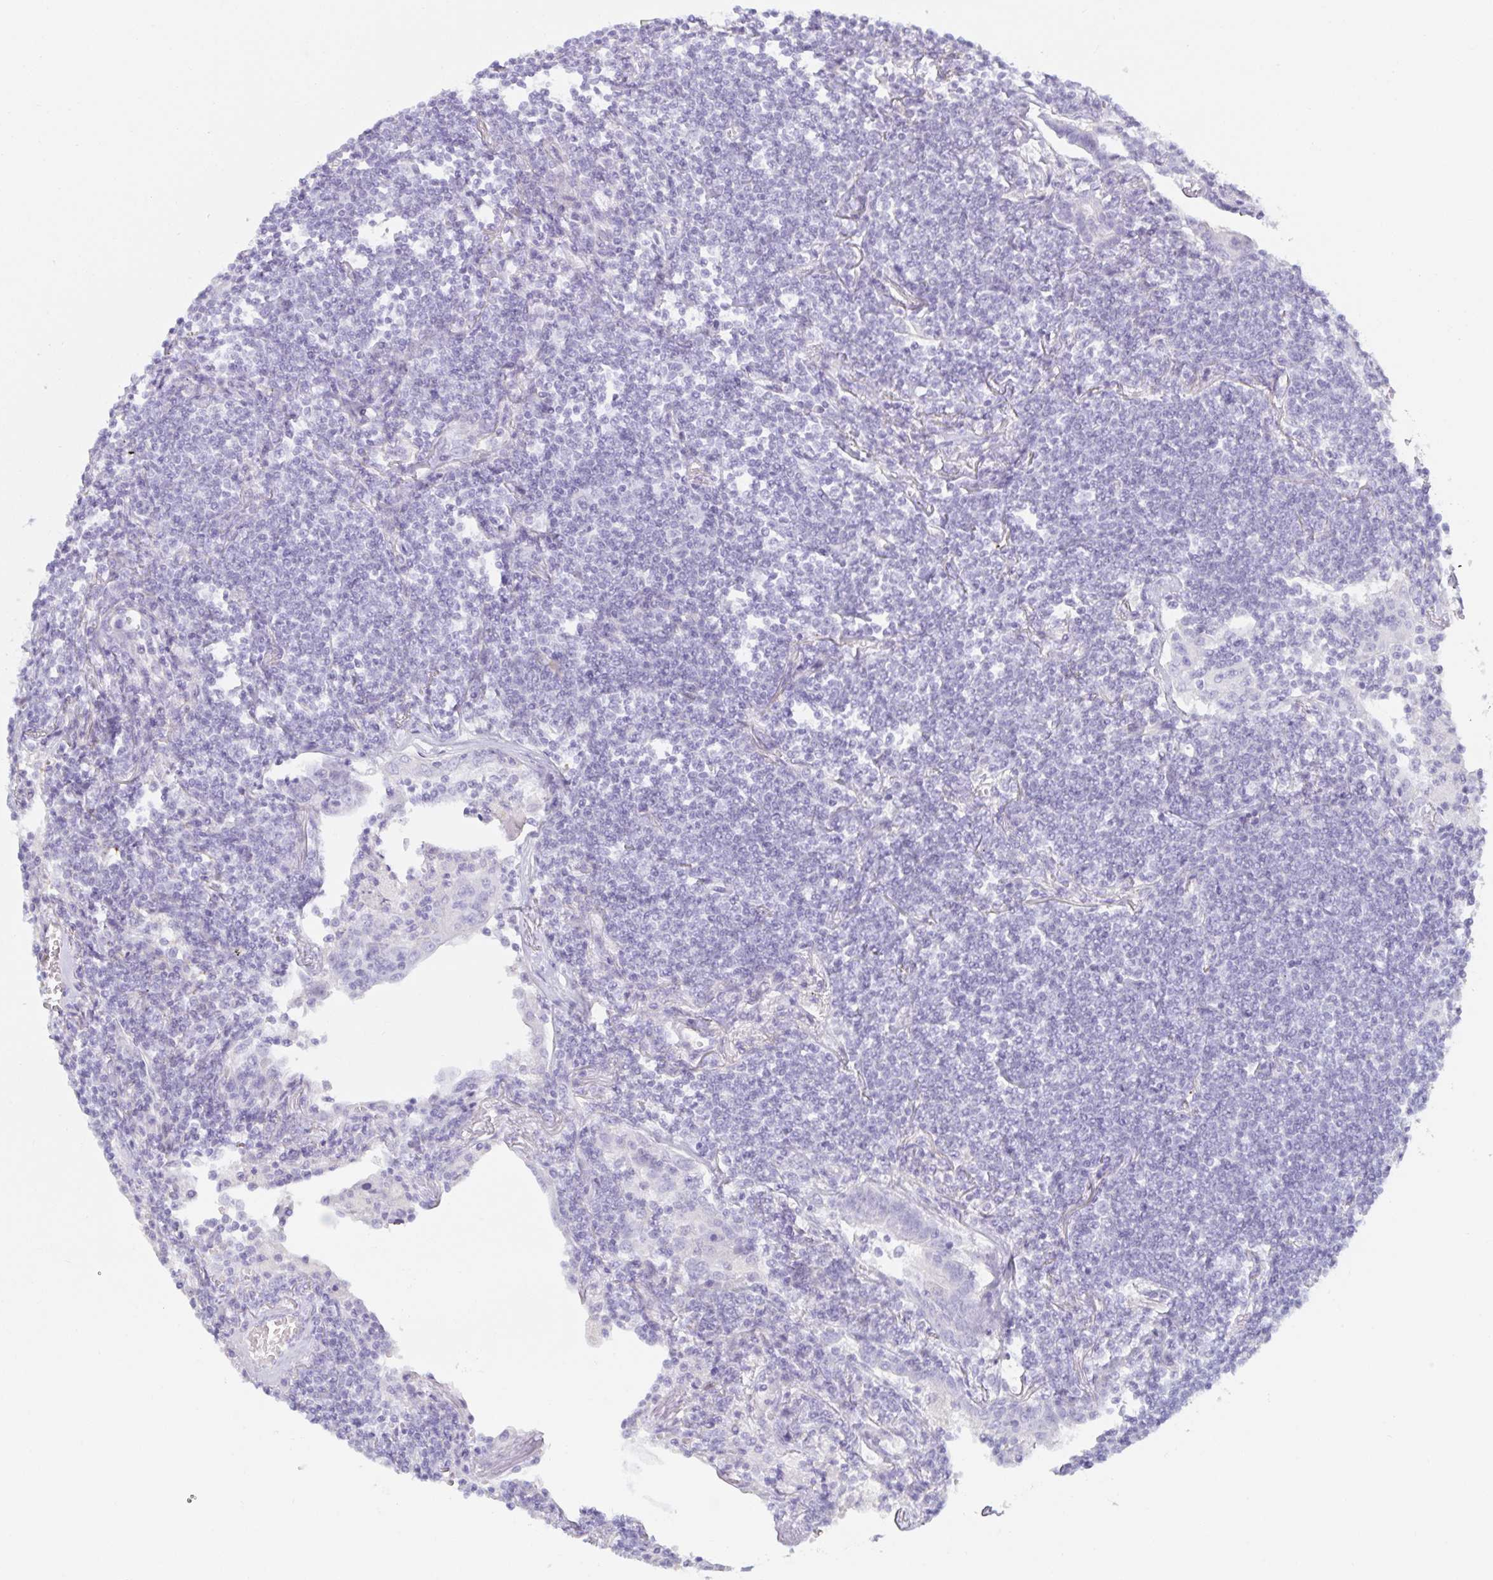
{"staining": {"intensity": "negative", "quantity": "none", "location": "none"}, "tissue": "lymphoma", "cell_type": "Tumor cells", "image_type": "cancer", "snomed": [{"axis": "morphology", "description": "Malignant lymphoma, non-Hodgkin's type, Low grade"}, {"axis": "topography", "description": "Lung"}], "caption": "DAB (3,3'-diaminobenzidine) immunohistochemical staining of human lymphoma reveals no significant positivity in tumor cells.", "gene": "SPAG4", "patient": {"sex": "female", "age": 71}}